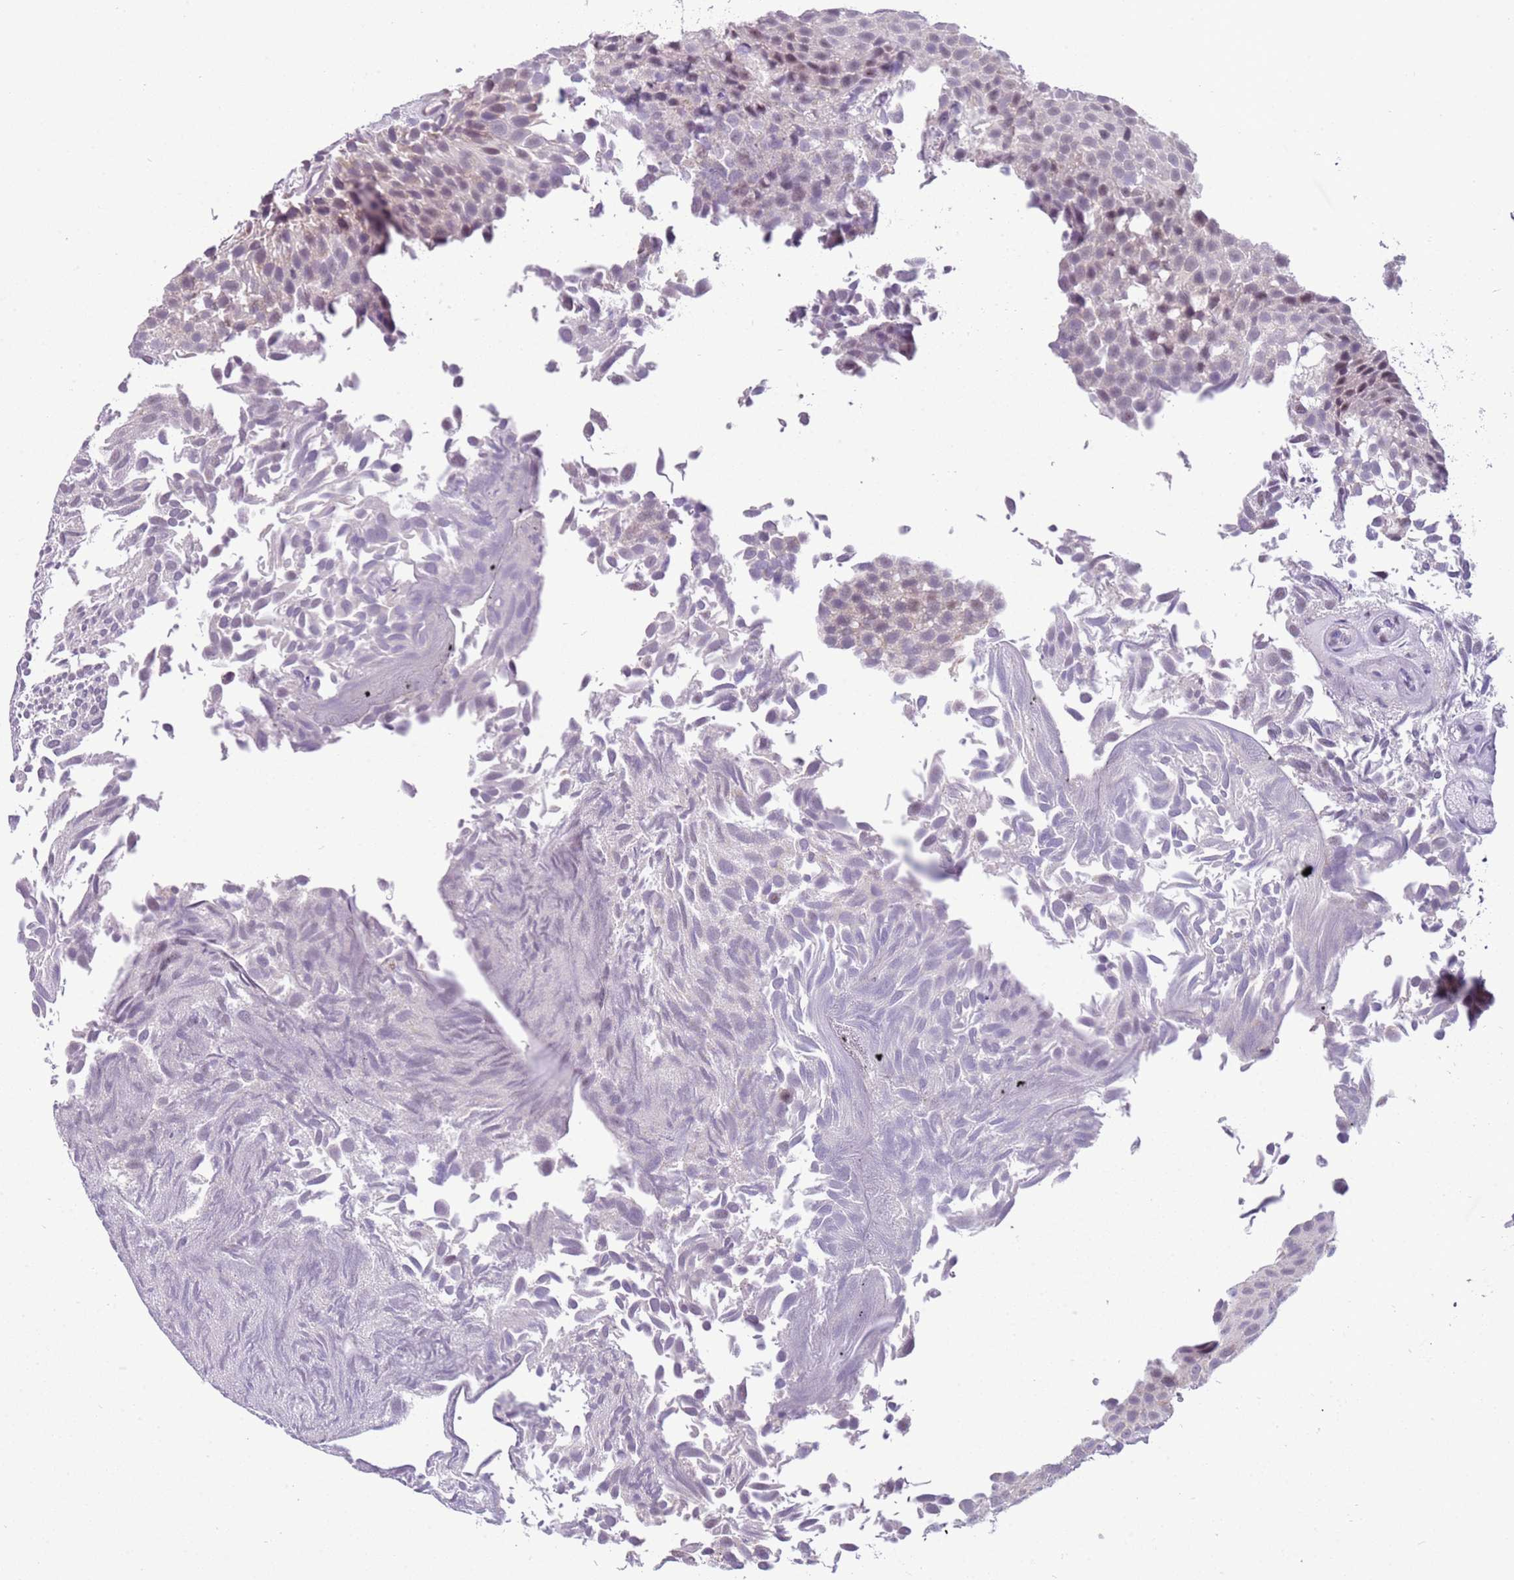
{"staining": {"intensity": "negative", "quantity": "none", "location": "none"}, "tissue": "urothelial cancer", "cell_type": "Tumor cells", "image_type": "cancer", "snomed": [{"axis": "morphology", "description": "Urothelial carcinoma, Low grade"}, {"axis": "topography", "description": "Urinary bladder"}], "caption": "Image shows no protein expression in tumor cells of urothelial carcinoma (low-grade) tissue.", "gene": "FAM120C", "patient": {"sex": "male", "age": 89}}